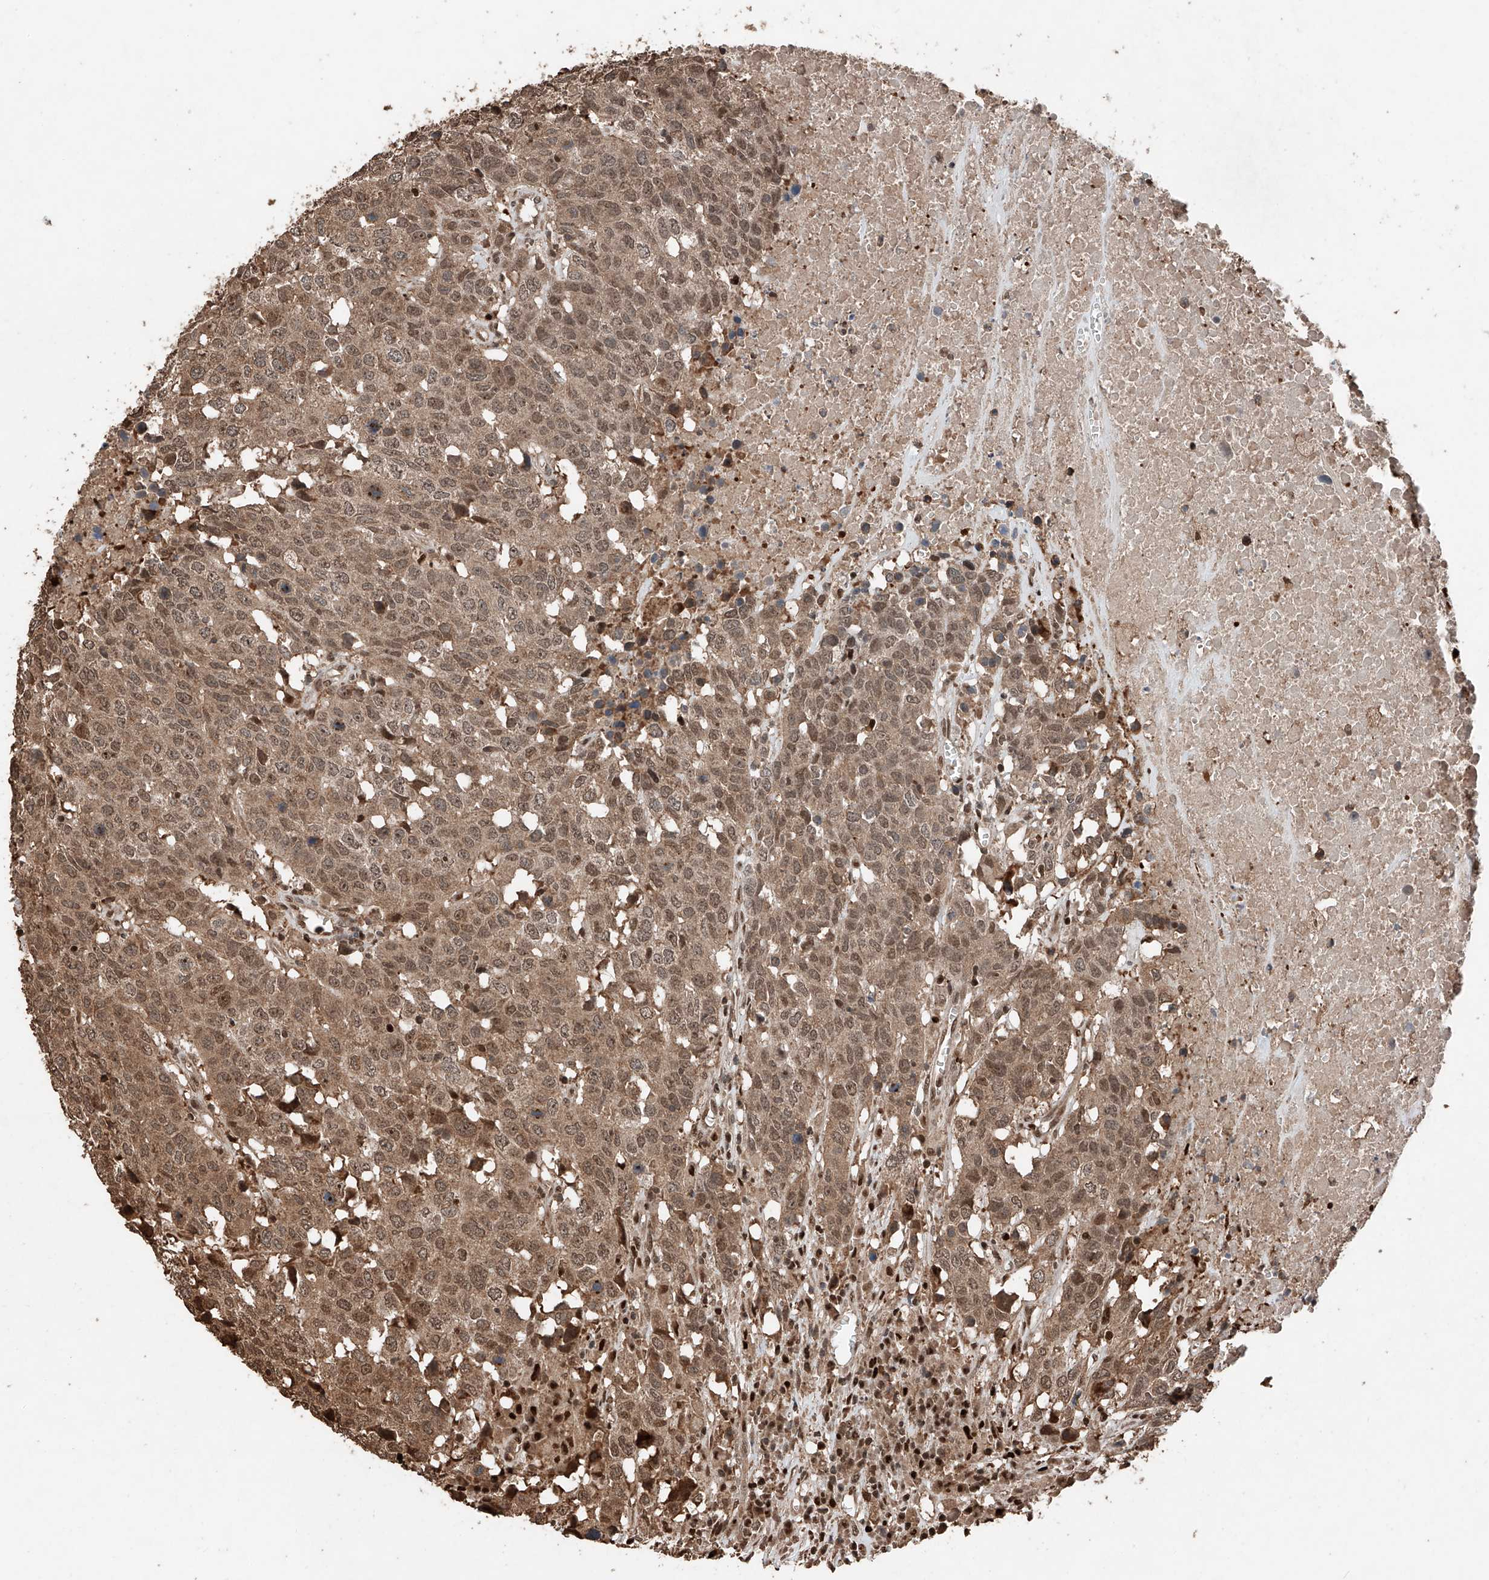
{"staining": {"intensity": "moderate", "quantity": ">75%", "location": "cytoplasmic/membranous,nuclear"}, "tissue": "head and neck cancer", "cell_type": "Tumor cells", "image_type": "cancer", "snomed": [{"axis": "morphology", "description": "Squamous cell carcinoma, NOS"}, {"axis": "topography", "description": "Head-Neck"}], "caption": "Brown immunohistochemical staining in head and neck cancer (squamous cell carcinoma) shows moderate cytoplasmic/membranous and nuclear staining in about >75% of tumor cells. Immunohistochemistry (ihc) stains the protein in brown and the nuclei are stained blue.", "gene": "RMND1", "patient": {"sex": "male", "age": 66}}